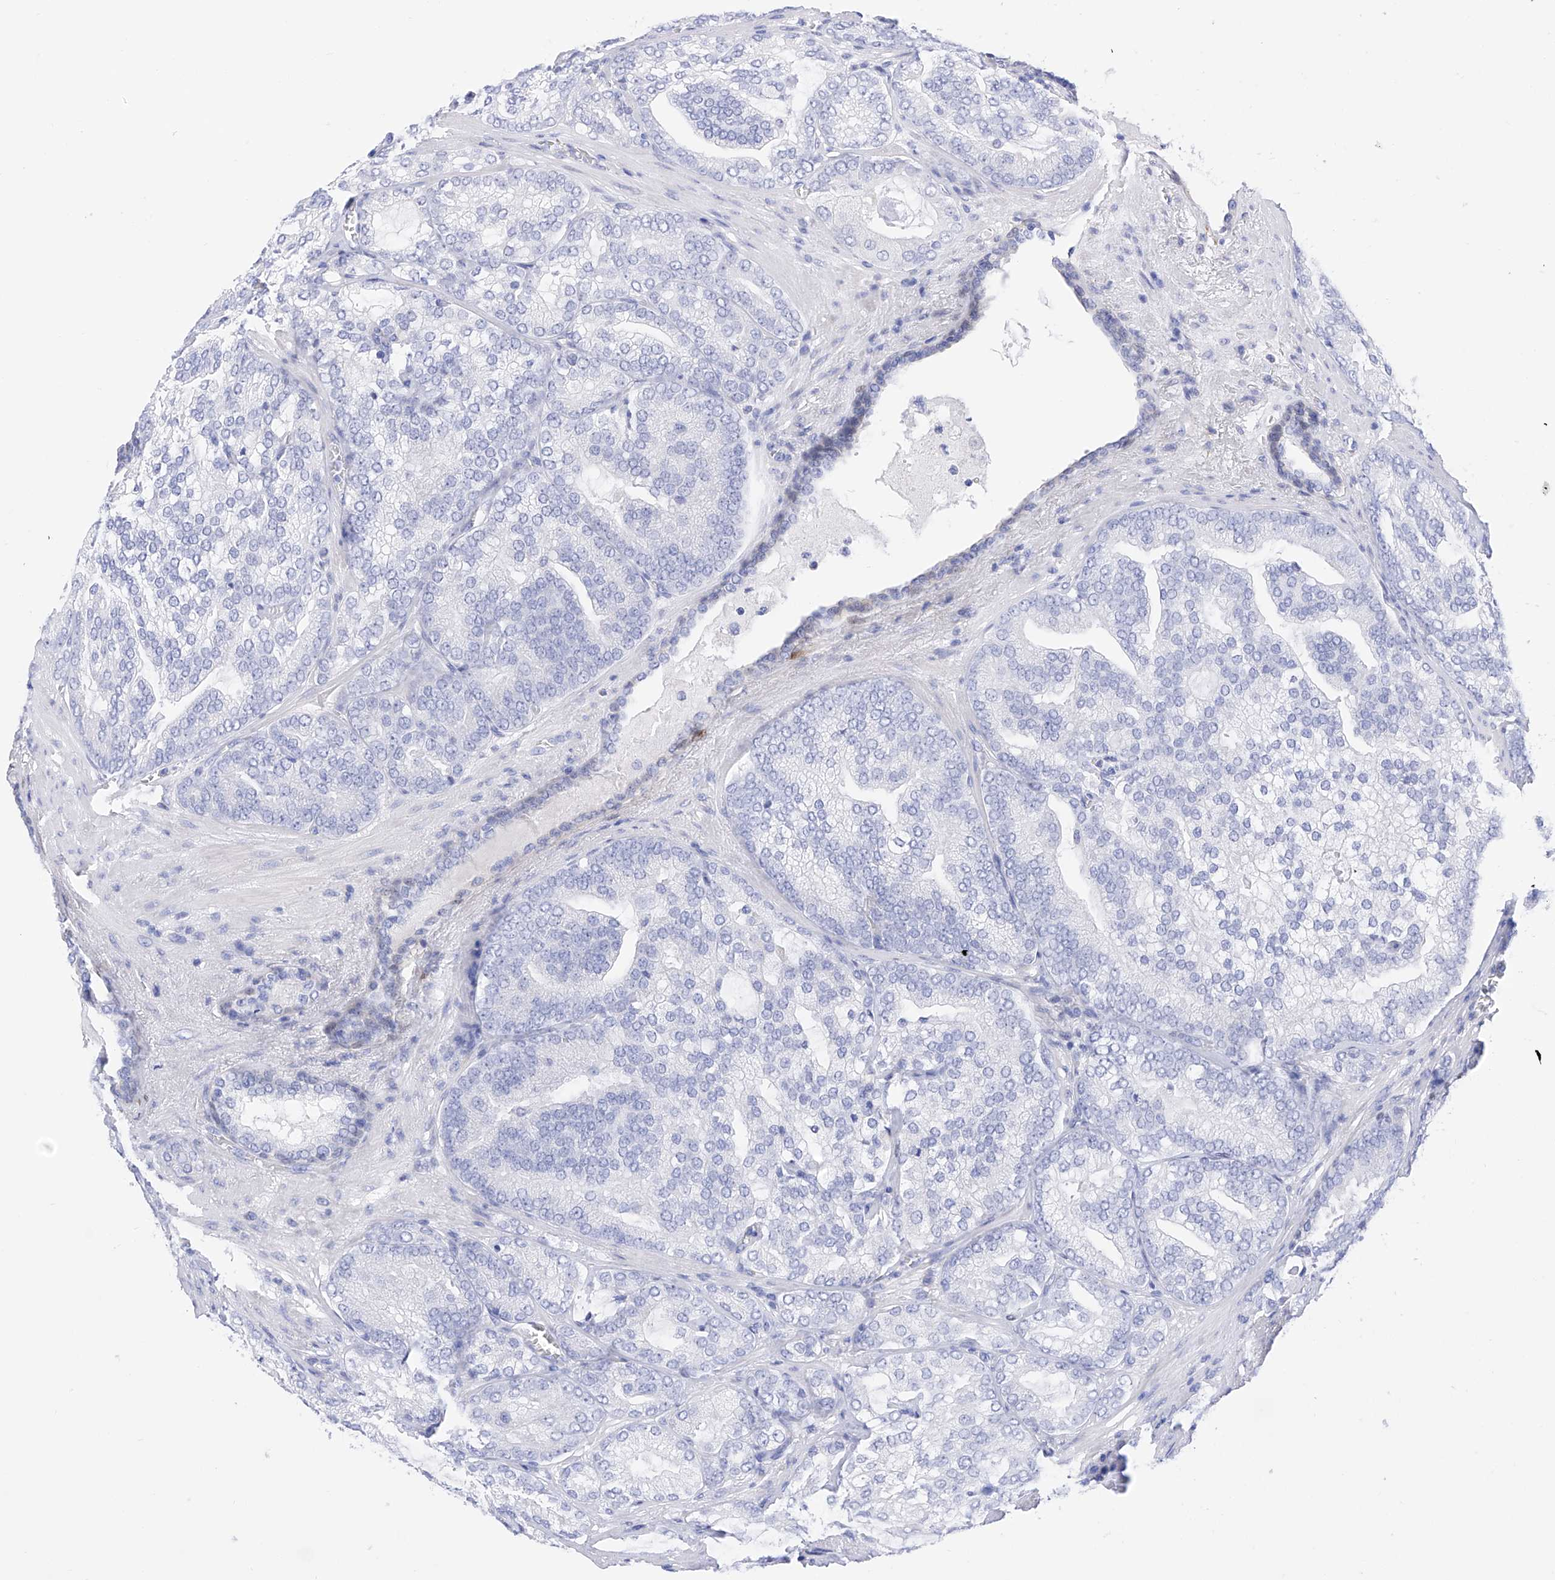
{"staining": {"intensity": "negative", "quantity": "none", "location": "none"}, "tissue": "prostate cancer", "cell_type": "Tumor cells", "image_type": "cancer", "snomed": [{"axis": "morphology", "description": "Normal morphology"}, {"axis": "morphology", "description": "Adenocarcinoma, Low grade"}, {"axis": "topography", "description": "Prostate"}], "caption": "The photomicrograph demonstrates no significant positivity in tumor cells of low-grade adenocarcinoma (prostate).", "gene": "TRPC7", "patient": {"sex": "male", "age": 72}}